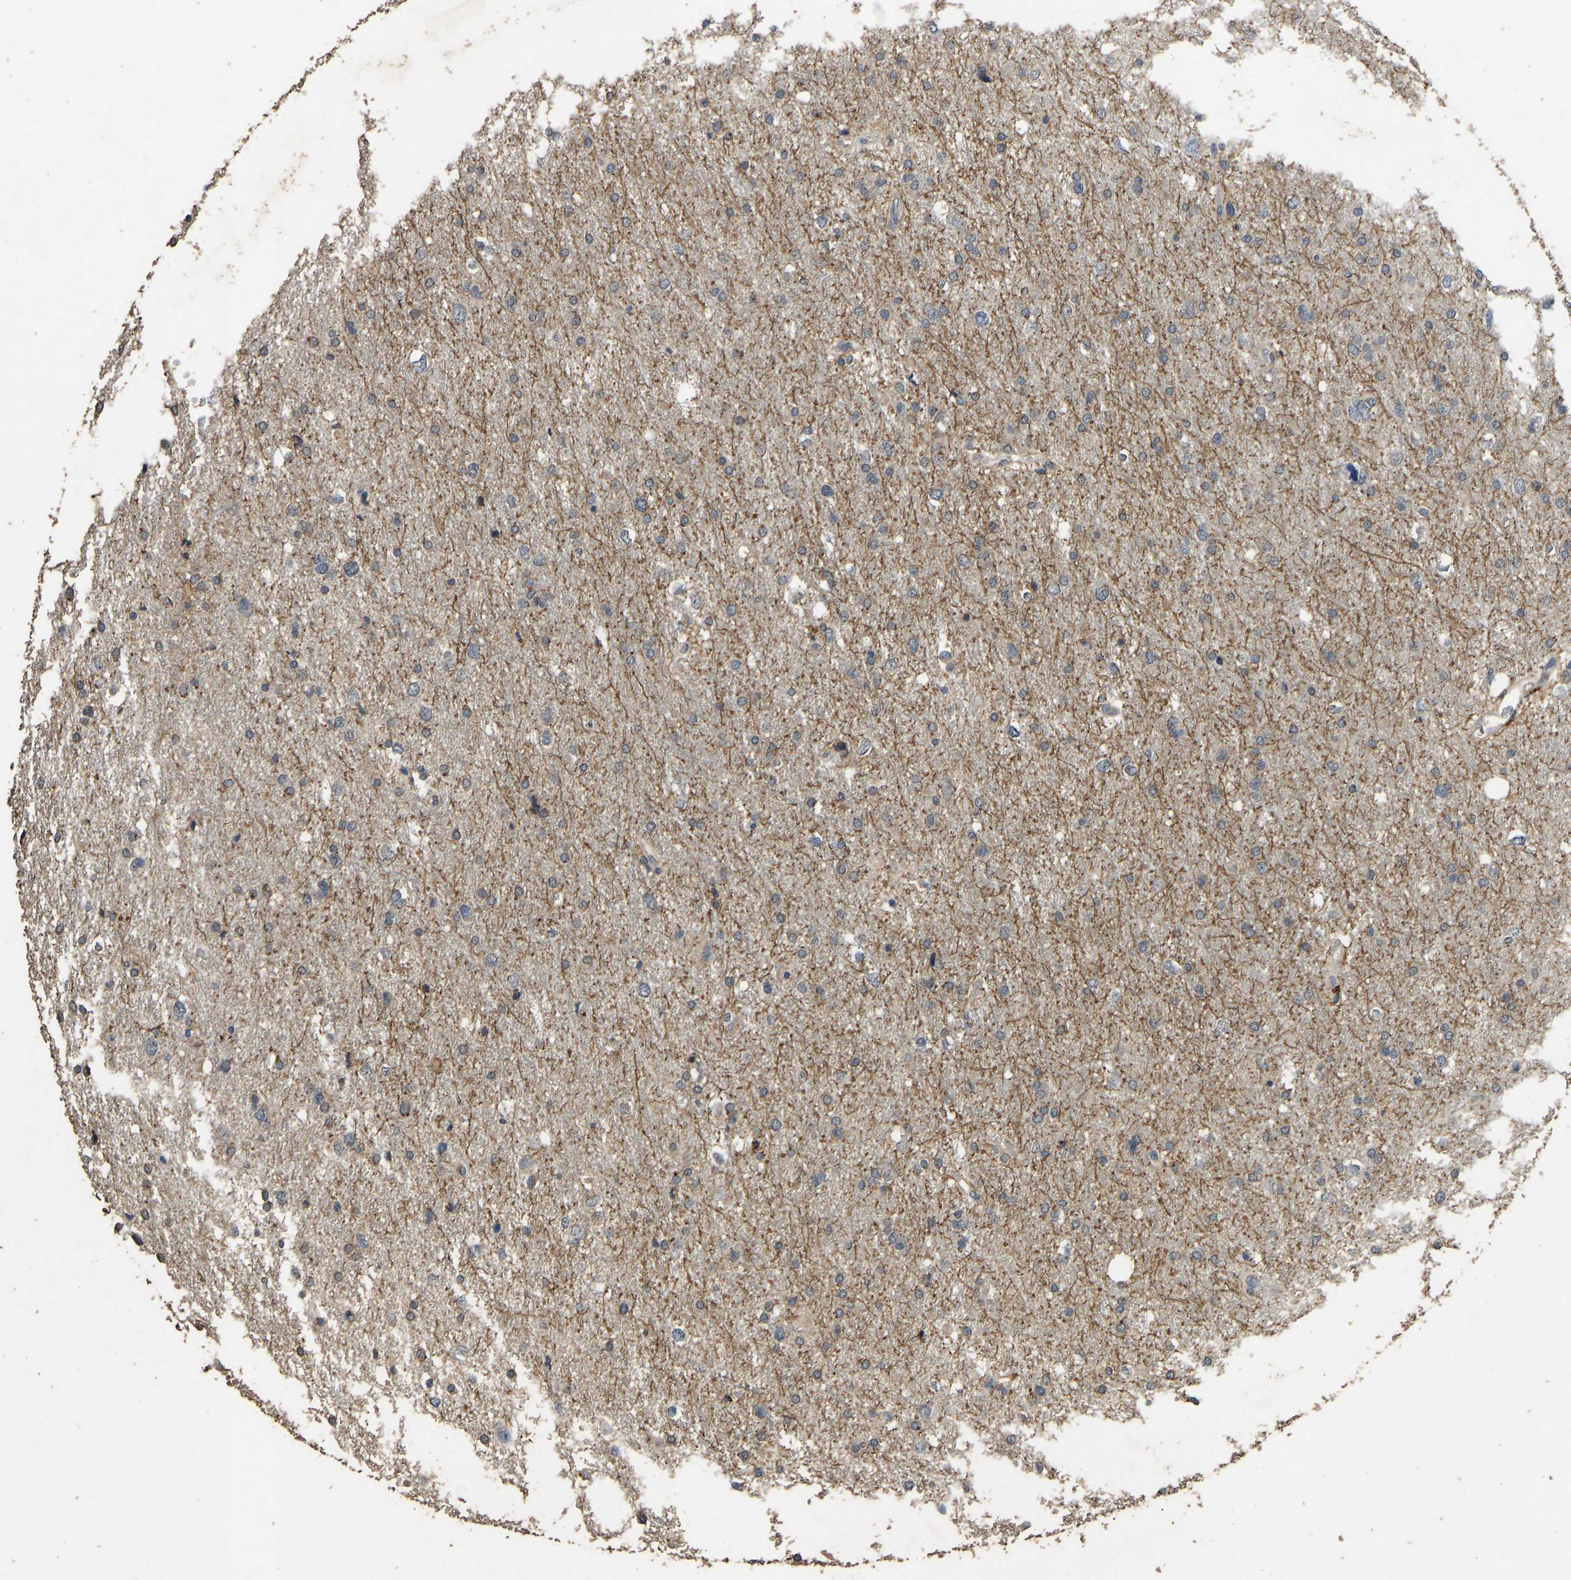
{"staining": {"intensity": "negative", "quantity": "none", "location": "none"}, "tissue": "glioma", "cell_type": "Tumor cells", "image_type": "cancer", "snomed": [{"axis": "morphology", "description": "Glioma, malignant, Low grade"}, {"axis": "topography", "description": "Brain"}], "caption": "The immunohistochemistry photomicrograph has no significant staining in tumor cells of low-grade glioma (malignant) tissue.", "gene": "CIDEC", "patient": {"sex": "female", "age": 37}}